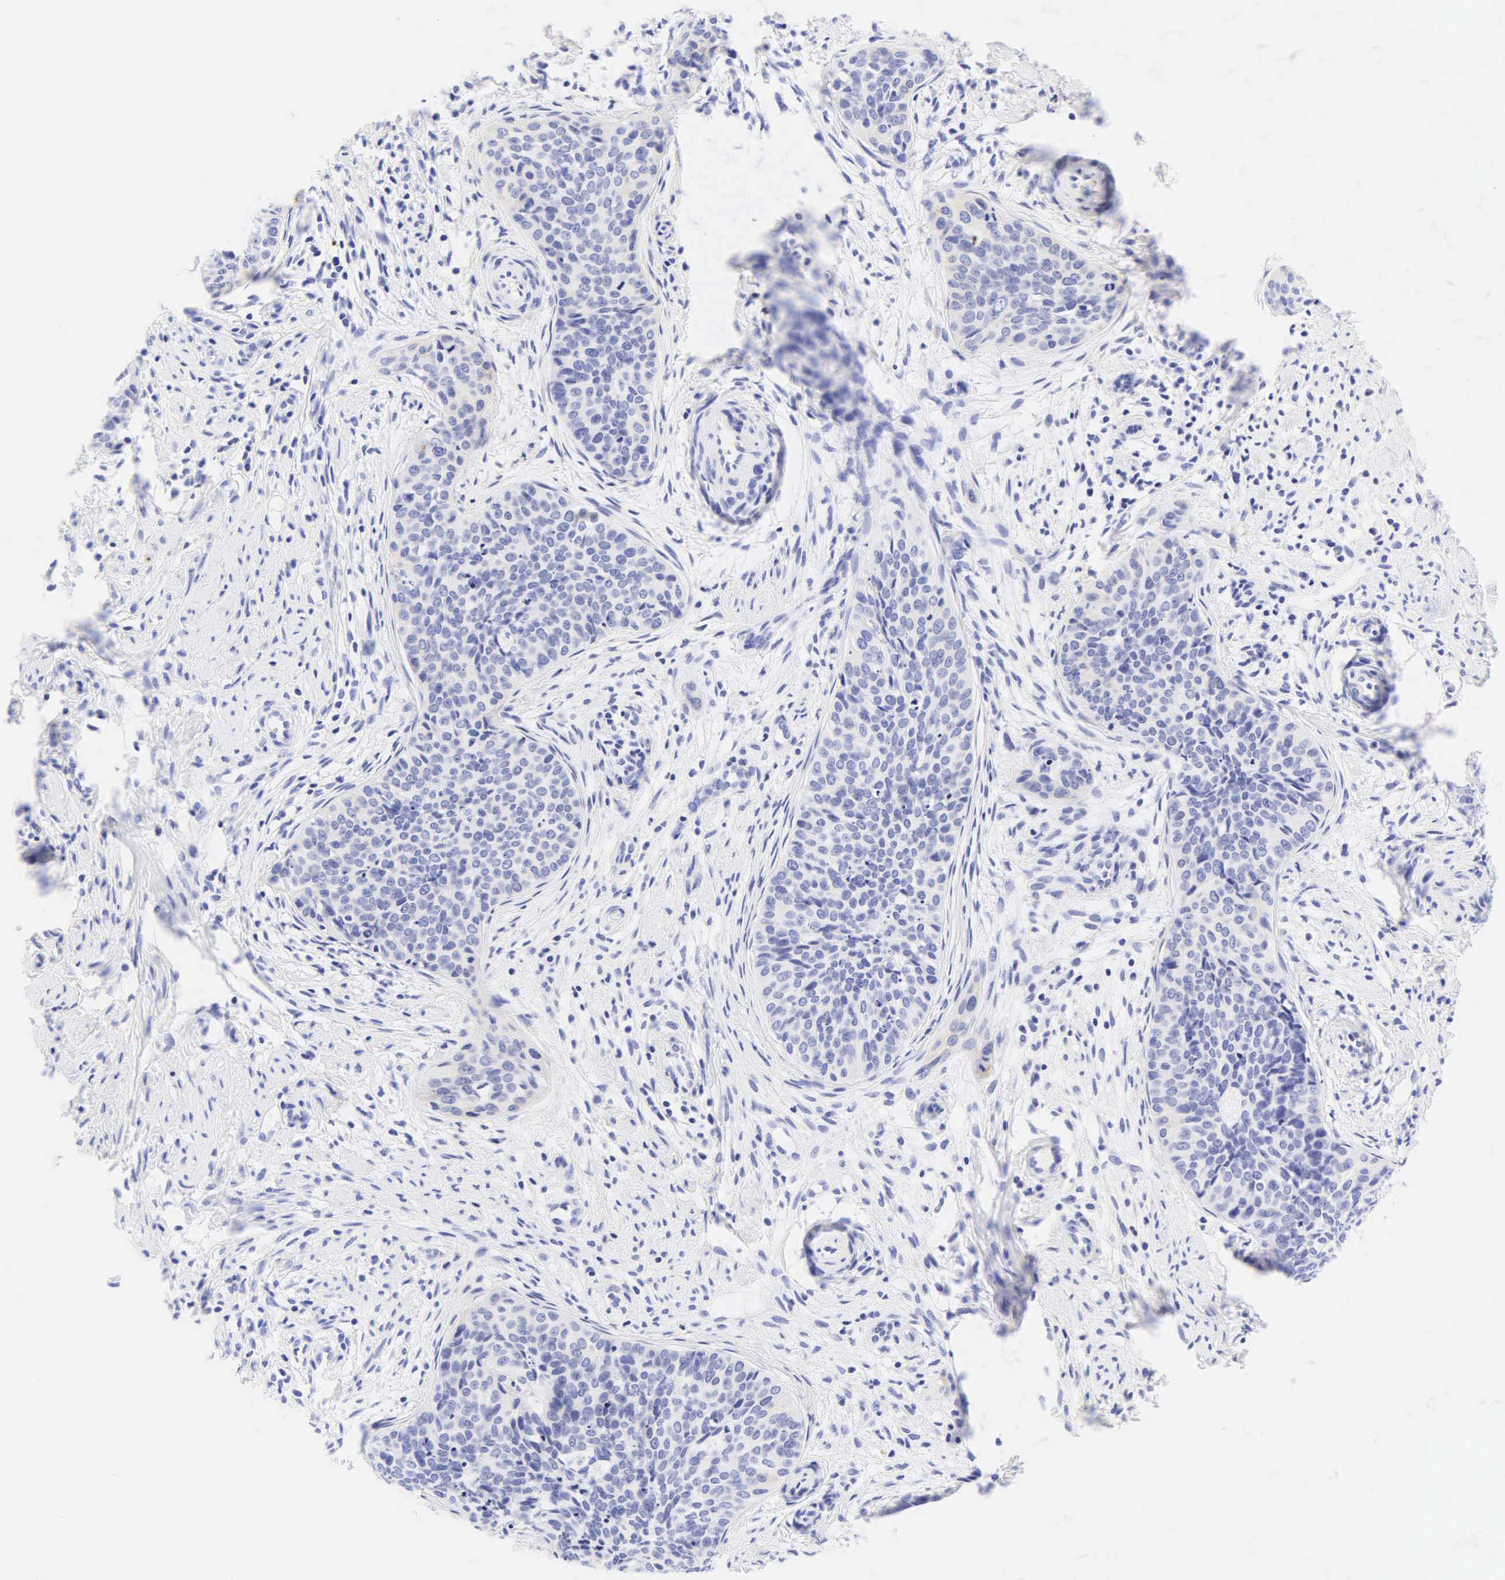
{"staining": {"intensity": "negative", "quantity": "none", "location": "none"}, "tissue": "cervical cancer", "cell_type": "Tumor cells", "image_type": "cancer", "snomed": [{"axis": "morphology", "description": "Squamous cell carcinoma, NOS"}, {"axis": "topography", "description": "Cervix"}], "caption": "A photomicrograph of human squamous cell carcinoma (cervical) is negative for staining in tumor cells. The staining is performed using DAB (3,3'-diaminobenzidine) brown chromogen with nuclei counter-stained in using hematoxylin.", "gene": "KRT20", "patient": {"sex": "female", "age": 34}}